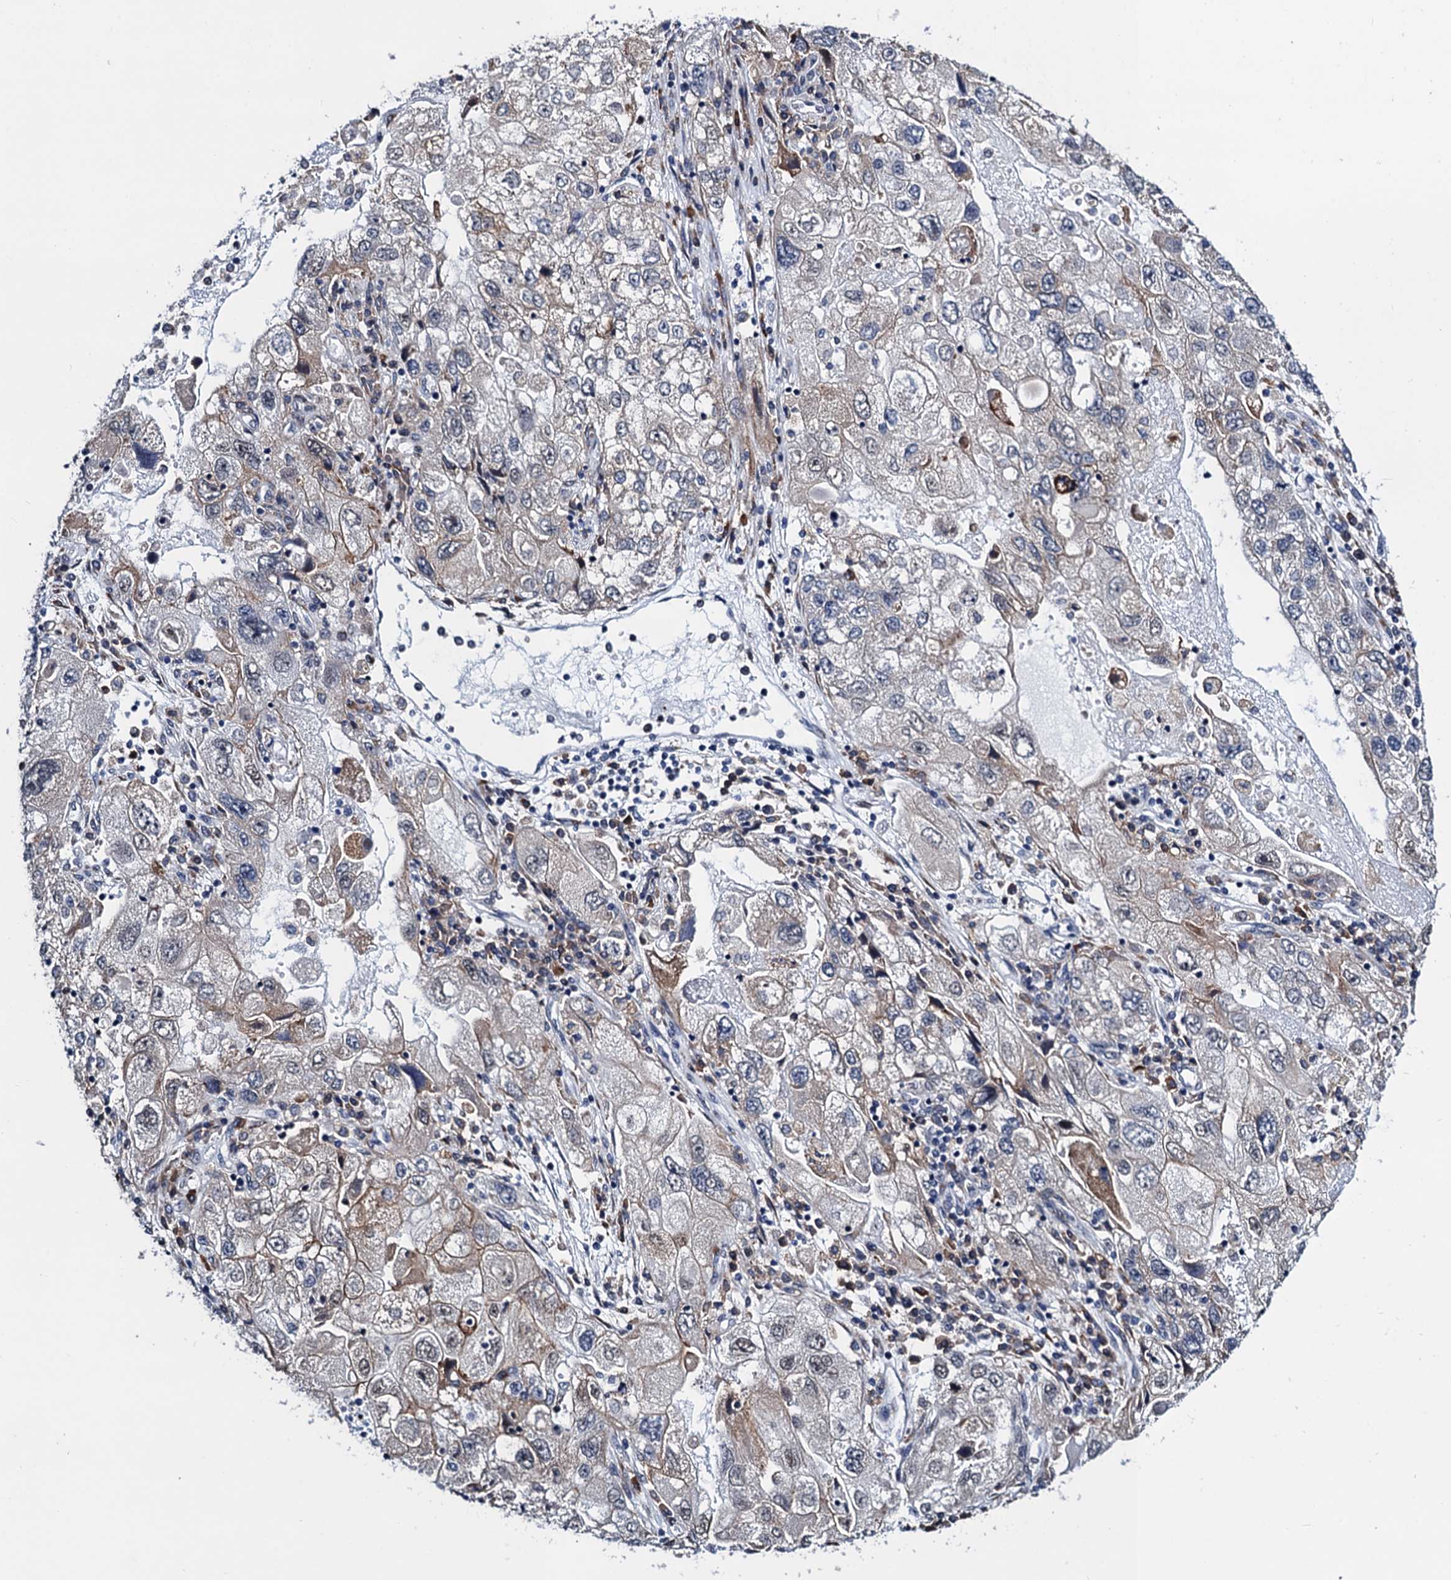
{"staining": {"intensity": "weak", "quantity": "<25%", "location": "cytoplasmic/membranous"}, "tissue": "endometrial cancer", "cell_type": "Tumor cells", "image_type": "cancer", "snomed": [{"axis": "morphology", "description": "Adenocarcinoma, NOS"}, {"axis": "topography", "description": "Endometrium"}], "caption": "Immunohistochemistry (IHC) of human endometrial cancer (adenocarcinoma) reveals no expression in tumor cells. Brightfield microscopy of IHC stained with DAB (brown) and hematoxylin (blue), captured at high magnification.", "gene": "SLC7A10", "patient": {"sex": "female", "age": 49}}